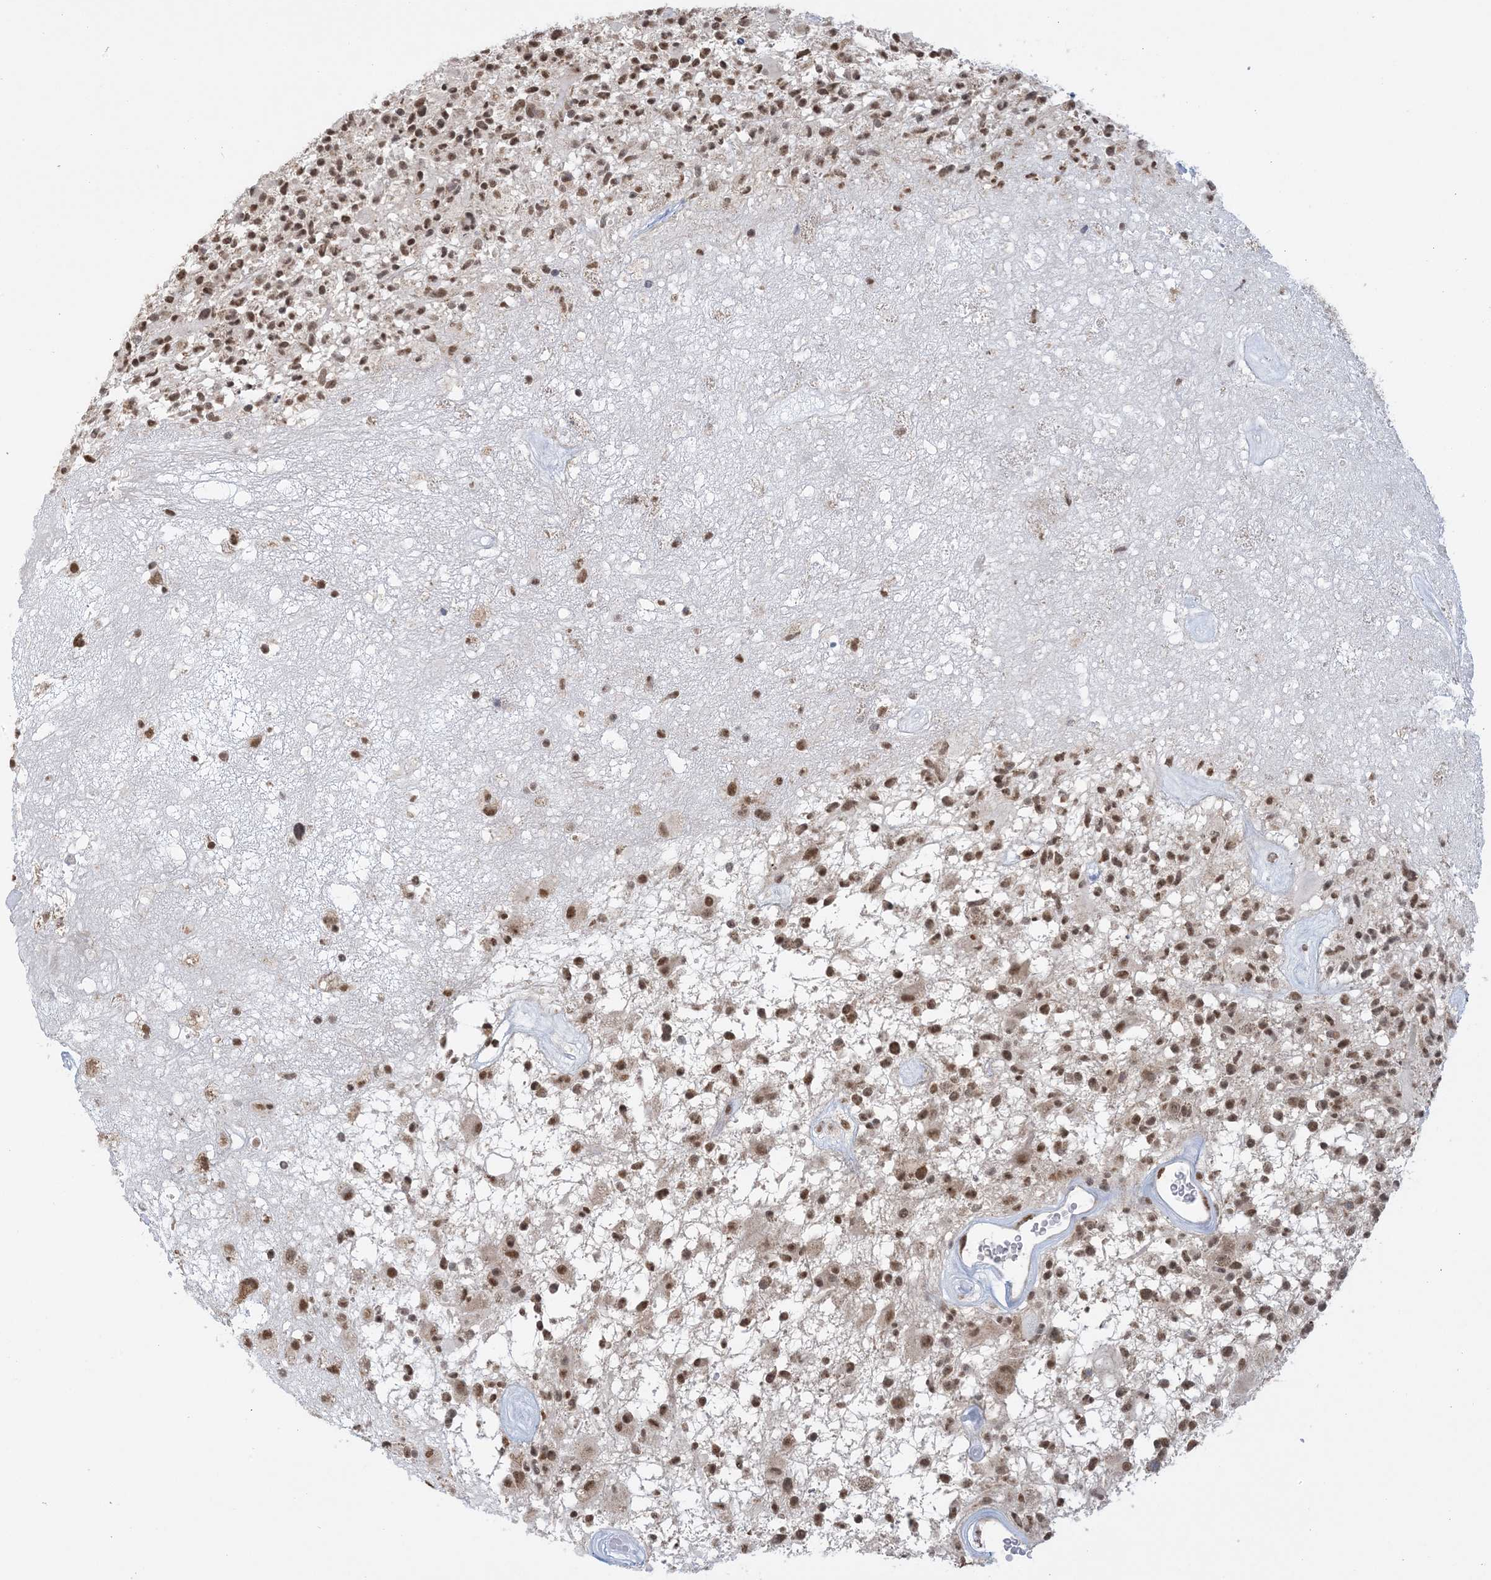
{"staining": {"intensity": "moderate", "quantity": ">75%", "location": "nuclear"}, "tissue": "glioma", "cell_type": "Tumor cells", "image_type": "cancer", "snomed": [{"axis": "morphology", "description": "Glioma, malignant, High grade"}, {"axis": "morphology", "description": "Glioblastoma, NOS"}, {"axis": "topography", "description": "Brain"}], "caption": "IHC micrograph of human glioblastoma stained for a protein (brown), which exhibits medium levels of moderate nuclear expression in approximately >75% of tumor cells.", "gene": "TRMT10C", "patient": {"sex": "male", "age": 60}}